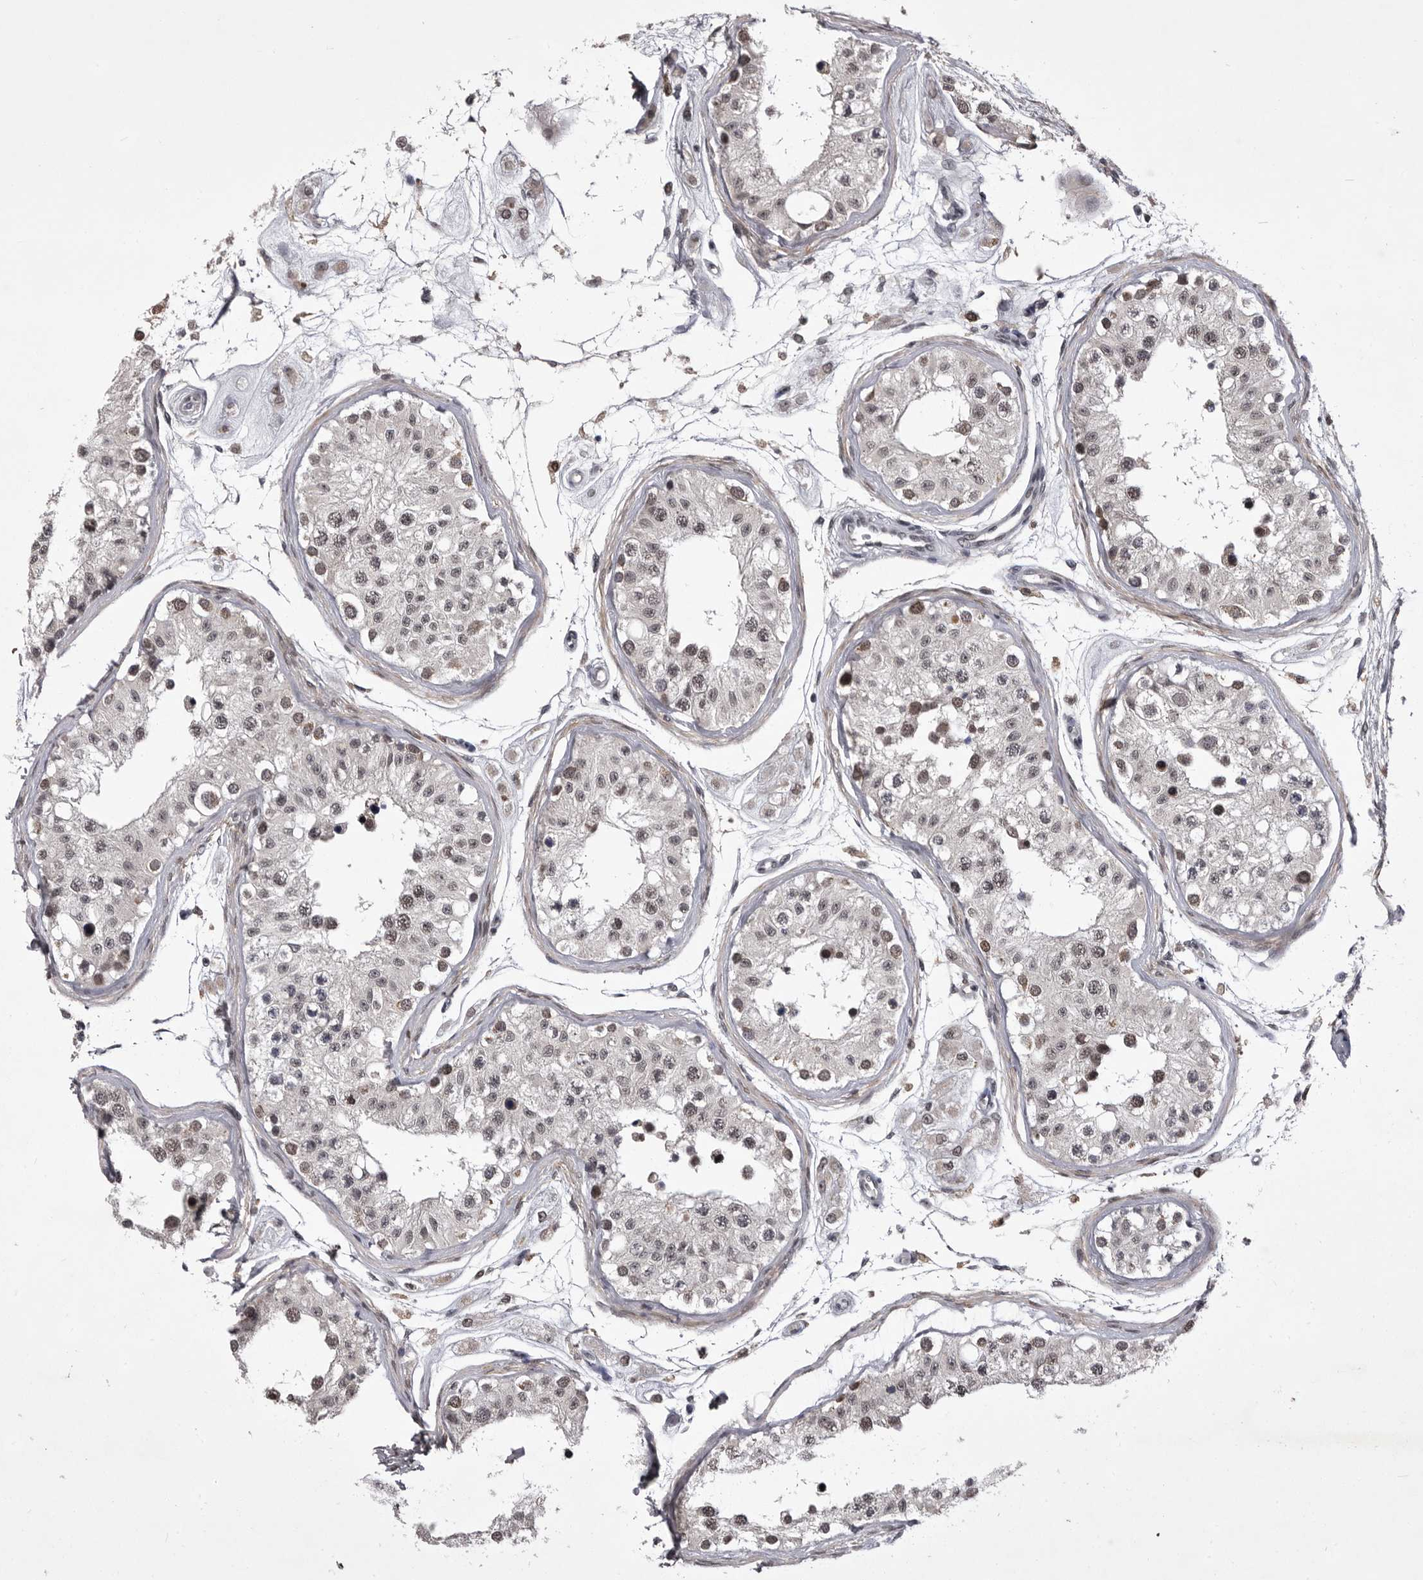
{"staining": {"intensity": "weak", "quantity": "25%-75%", "location": "nuclear"}, "tissue": "testis", "cell_type": "Cells in seminiferous ducts", "image_type": "normal", "snomed": [{"axis": "morphology", "description": "Normal tissue, NOS"}, {"axis": "morphology", "description": "Adenocarcinoma, metastatic, NOS"}, {"axis": "topography", "description": "Testis"}], "caption": "Testis stained with a brown dye displays weak nuclear positive positivity in approximately 25%-75% of cells in seminiferous ducts.", "gene": "PRPF3", "patient": {"sex": "male", "age": 26}}